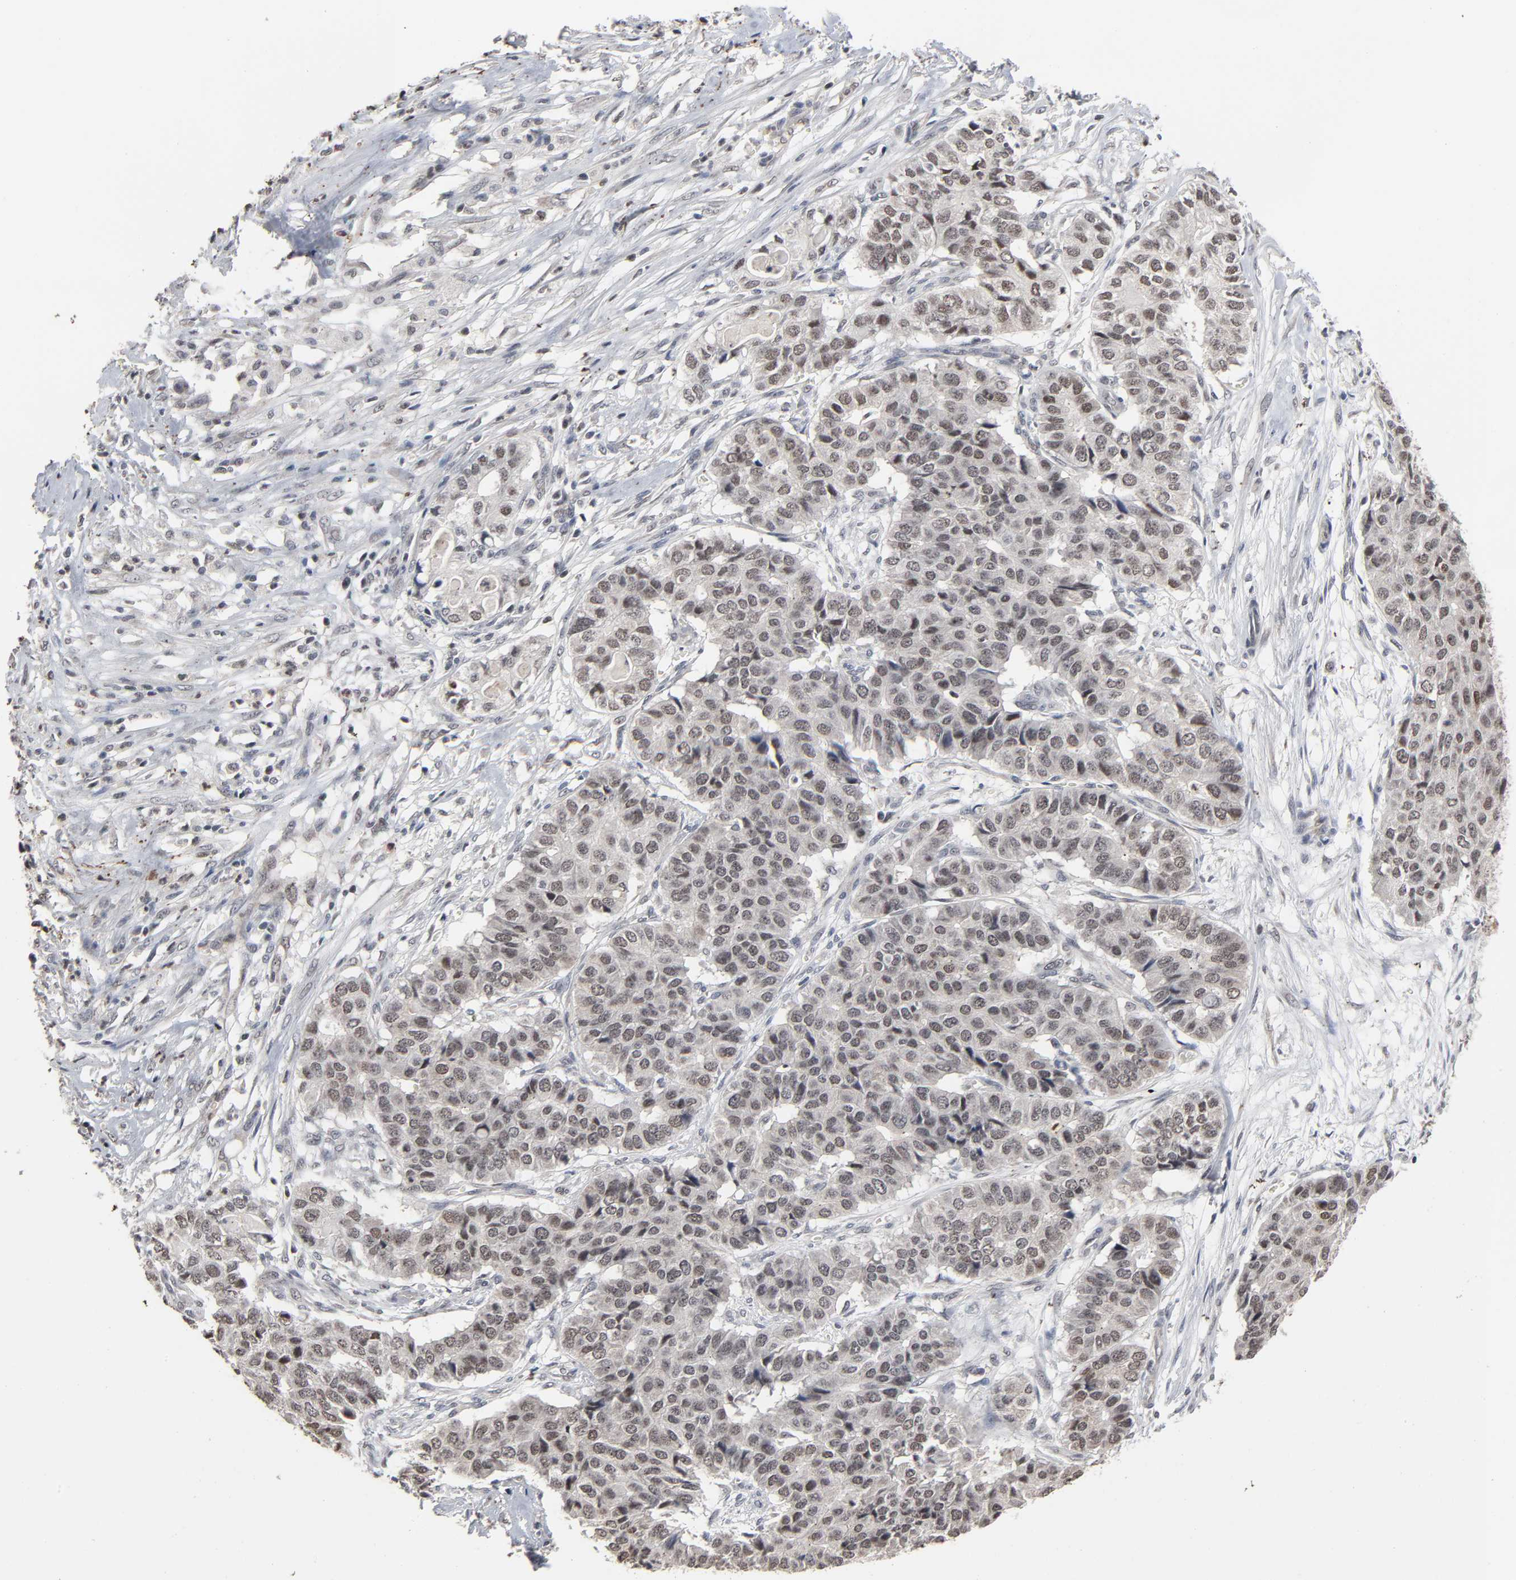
{"staining": {"intensity": "negative", "quantity": "none", "location": "none"}, "tissue": "pancreatic cancer", "cell_type": "Tumor cells", "image_type": "cancer", "snomed": [{"axis": "morphology", "description": "Adenocarcinoma, NOS"}, {"axis": "topography", "description": "Pancreas"}], "caption": "Micrograph shows no protein expression in tumor cells of pancreatic cancer tissue.", "gene": "ZNF419", "patient": {"sex": "male", "age": 50}}